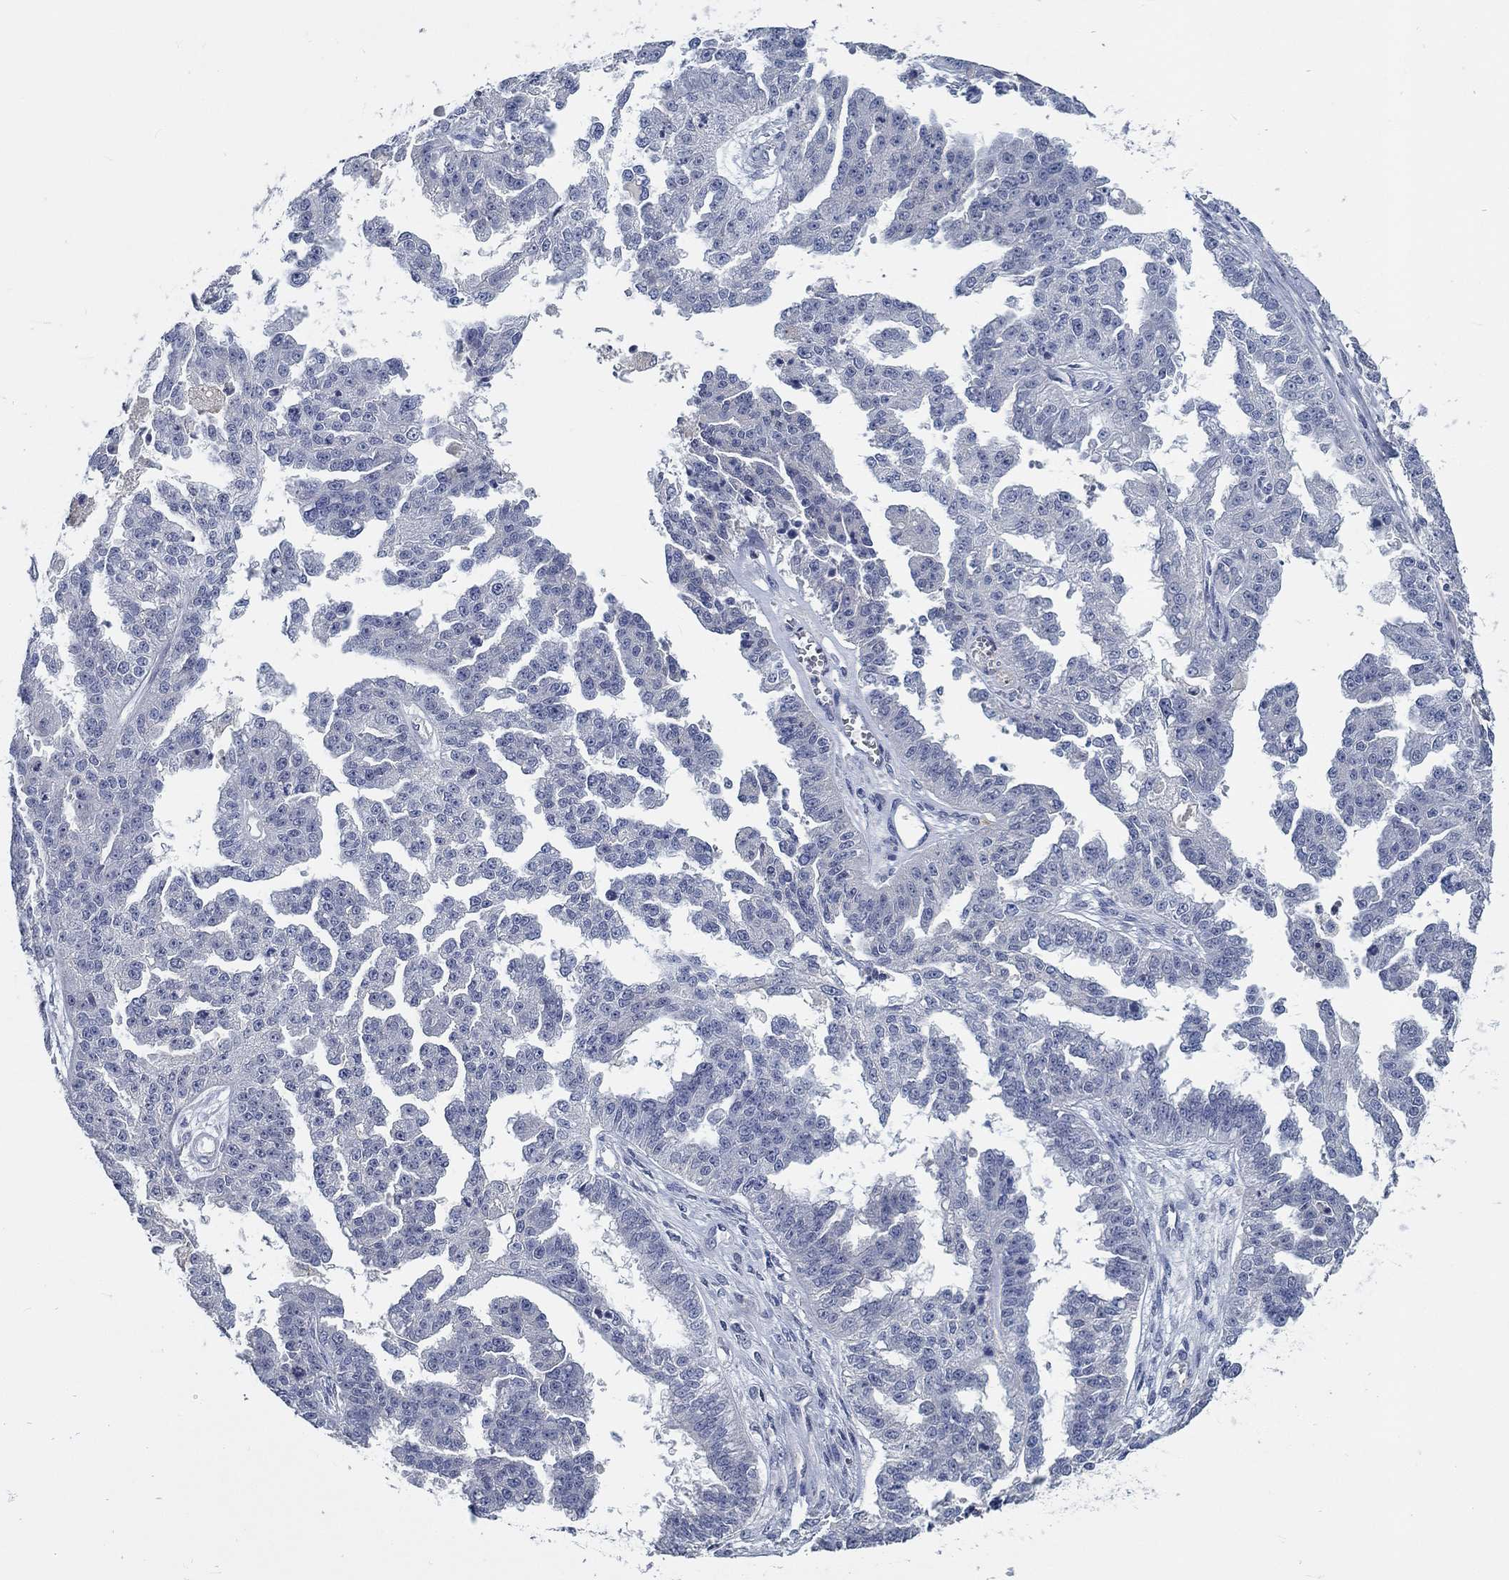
{"staining": {"intensity": "negative", "quantity": "none", "location": "none"}, "tissue": "ovarian cancer", "cell_type": "Tumor cells", "image_type": "cancer", "snomed": [{"axis": "morphology", "description": "Cystadenocarcinoma, serous, NOS"}, {"axis": "topography", "description": "Ovary"}], "caption": "An immunohistochemistry photomicrograph of ovarian cancer is shown. There is no staining in tumor cells of ovarian cancer.", "gene": "MYBPC1", "patient": {"sex": "female", "age": 58}}